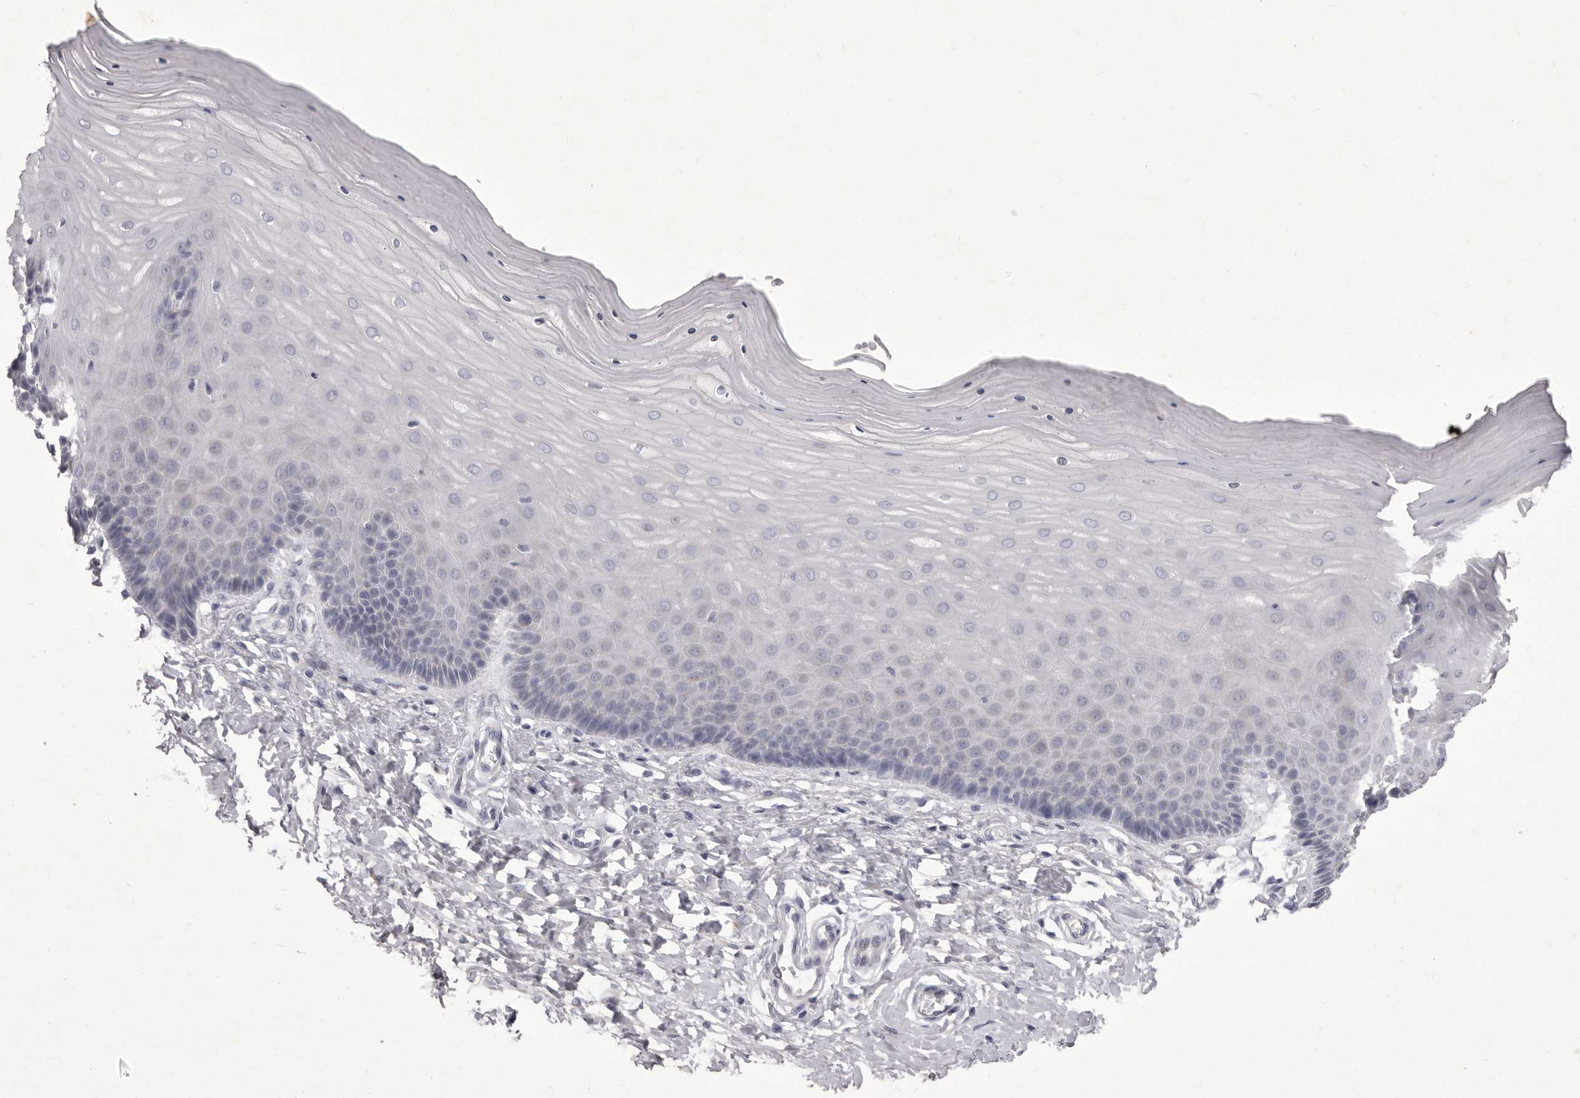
{"staining": {"intensity": "weak", "quantity": "25%-75%", "location": "cytoplasmic/membranous"}, "tissue": "cervix", "cell_type": "Glandular cells", "image_type": "normal", "snomed": [{"axis": "morphology", "description": "Normal tissue, NOS"}, {"axis": "topography", "description": "Cervix"}], "caption": "An immunohistochemistry photomicrograph of benign tissue is shown. Protein staining in brown shows weak cytoplasmic/membranous positivity in cervix within glandular cells. (Stains: DAB (3,3'-diaminobenzidine) in brown, nuclei in blue, Microscopy: brightfield microscopy at high magnification).", "gene": "P2RX6", "patient": {"sex": "female", "age": 55}}